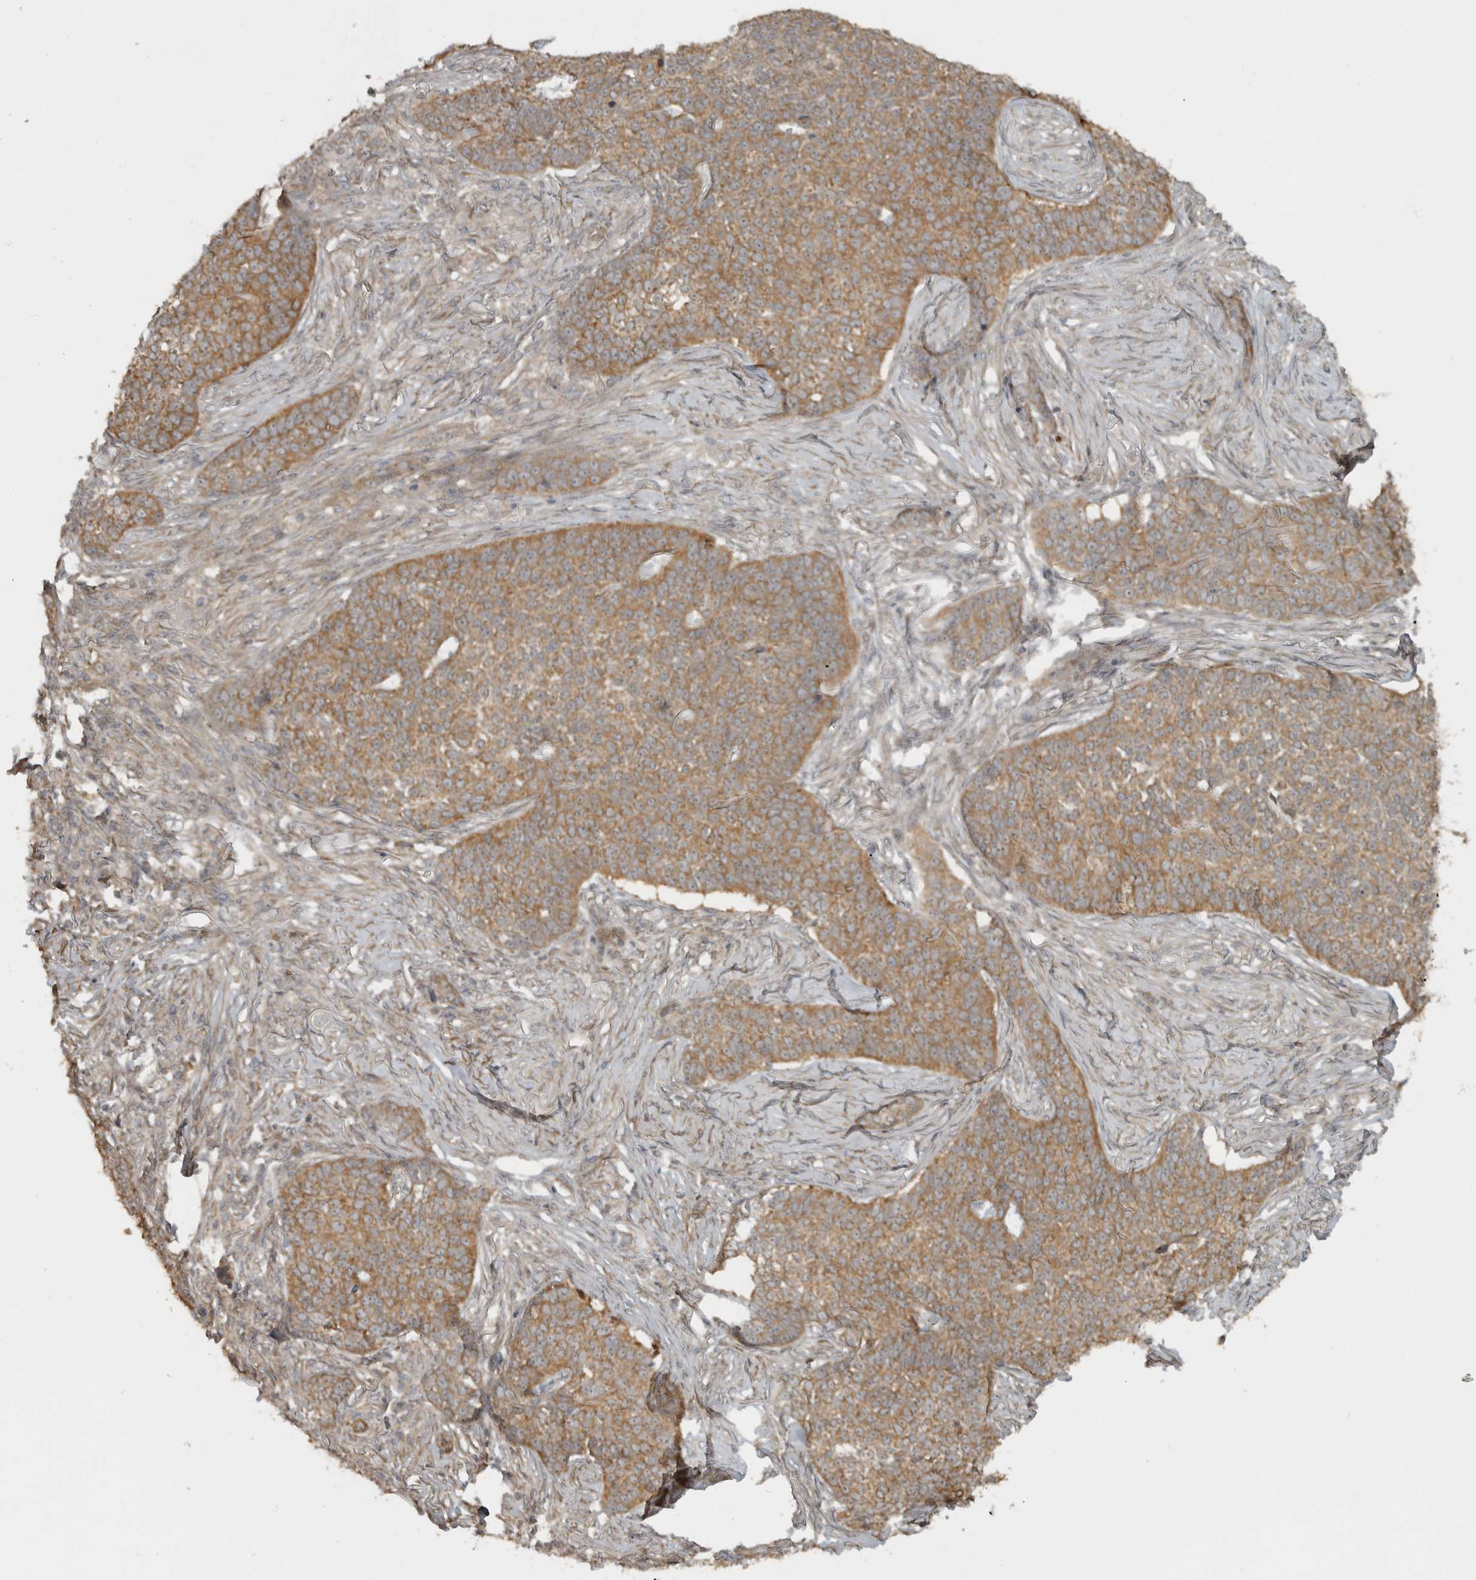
{"staining": {"intensity": "moderate", "quantity": ">75%", "location": "cytoplasmic/membranous"}, "tissue": "skin cancer", "cell_type": "Tumor cells", "image_type": "cancer", "snomed": [{"axis": "morphology", "description": "Basal cell carcinoma"}, {"axis": "topography", "description": "Skin"}], "caption": "Skin basal cell carcinoma stained with immunohistochemistry displays moderate cytoplasmic/membranous positivity in approximately >75% of tumor cells. Using DAB (brown) and hematoxylin (blue) stains, captured at high magnification using brightfield microscopy.", "gene": "LLGL1", "patient": {"sex": "male", "age": 85}}